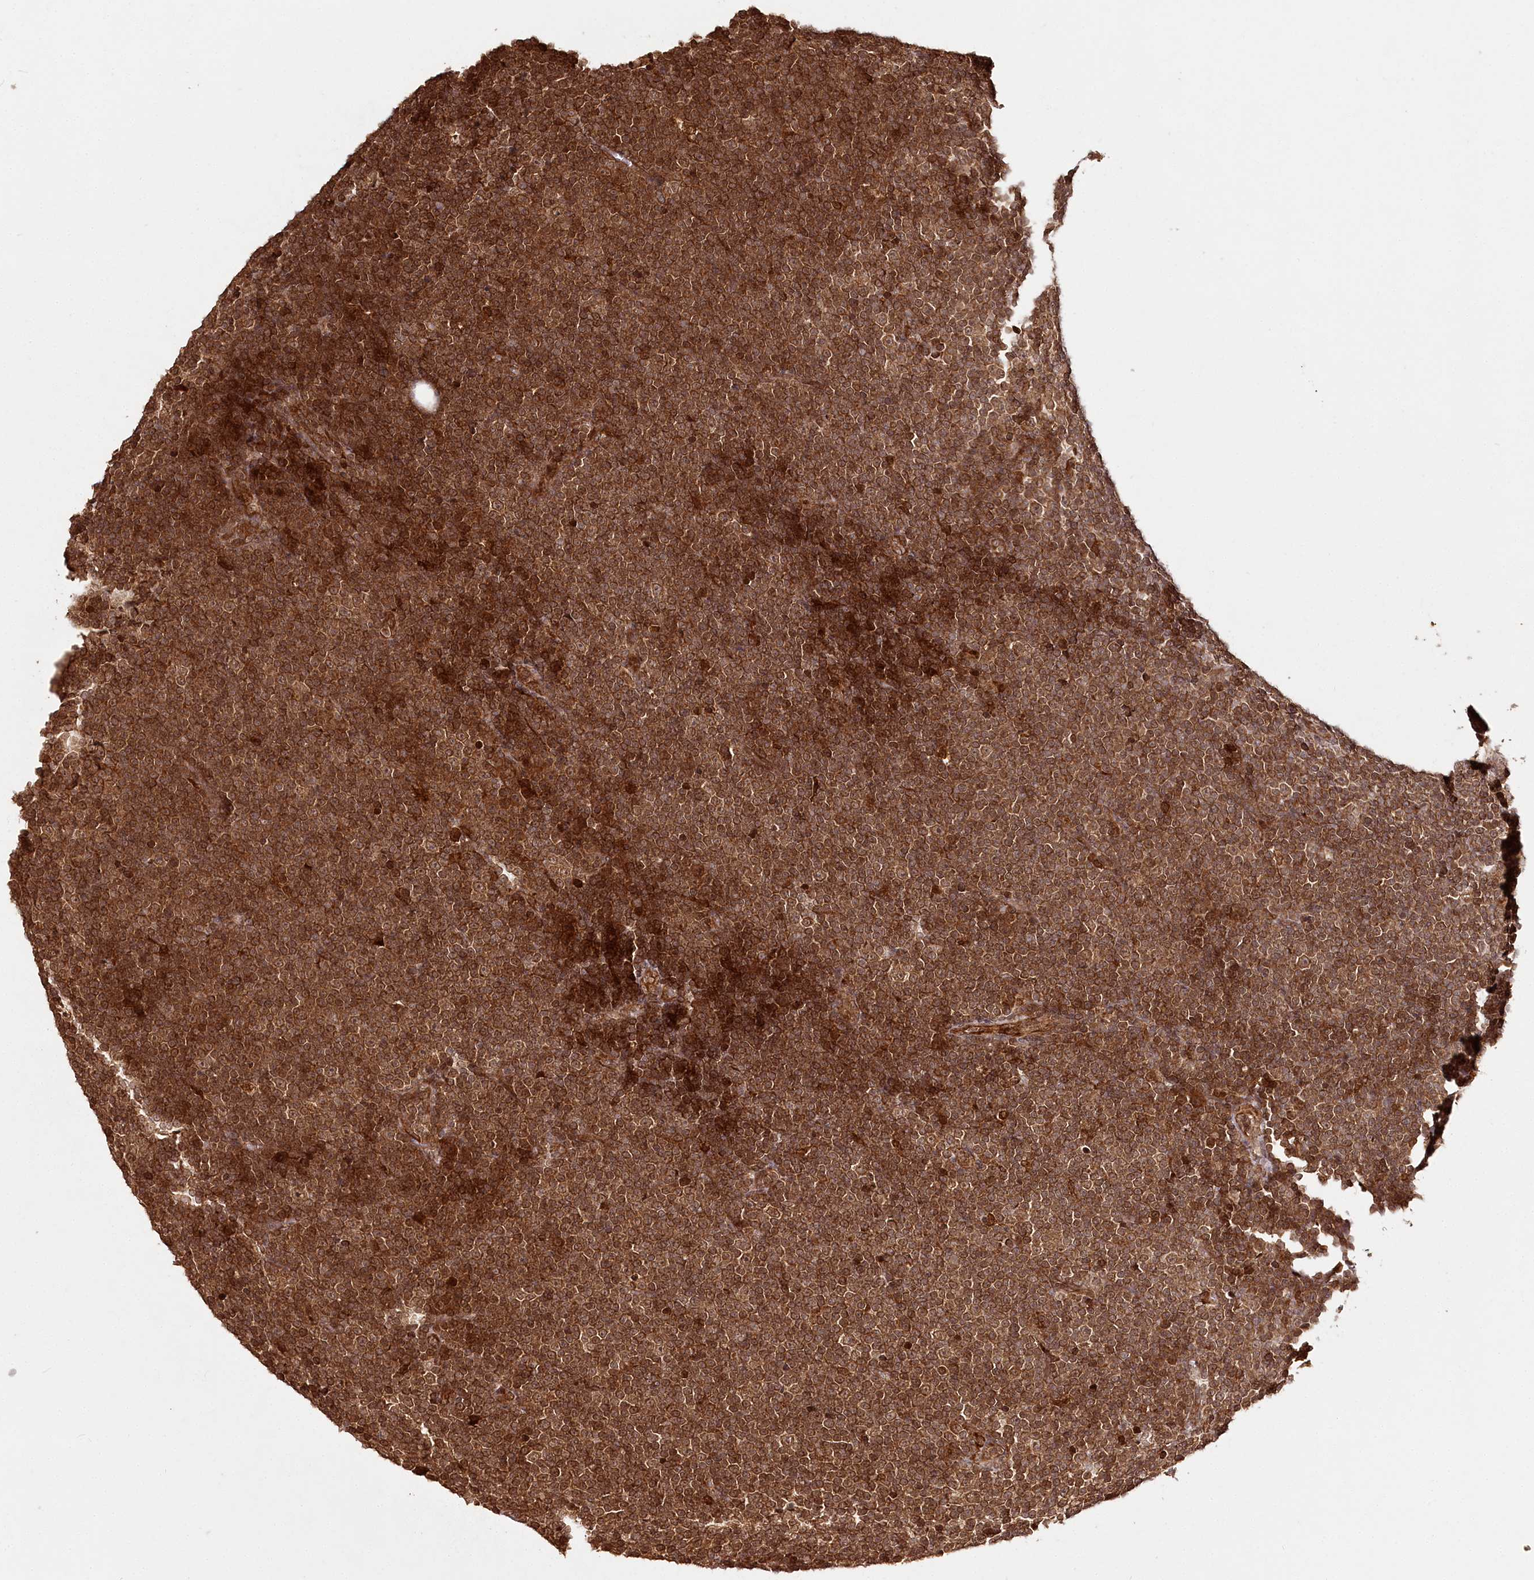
{"staining": {"intensity": "strong", "quantity": ">75%", "location": "cytoplasmic/membranous,nuclear"}, "tissue": "lymphoma", "cell_type": "Tumor cells", "image_type": "cancer", "snomed": [{"axis": "morphology", "description": "Malignant lymphoma, non-Hodgkin's type, Low grade"}, {"axis": "topography", "description": "Lymph node"}], "caption": "The histopathology image demonstrates staining of lymphoma, revealing strong cytoplasmic/membranous and nuclear protein staining (brown color) within tumor cells. (brown staining indicates protein expression, while blue staining denotes nuclei).", "gene": "ULK2", "patient": {"sex": "female", "age": 67}}